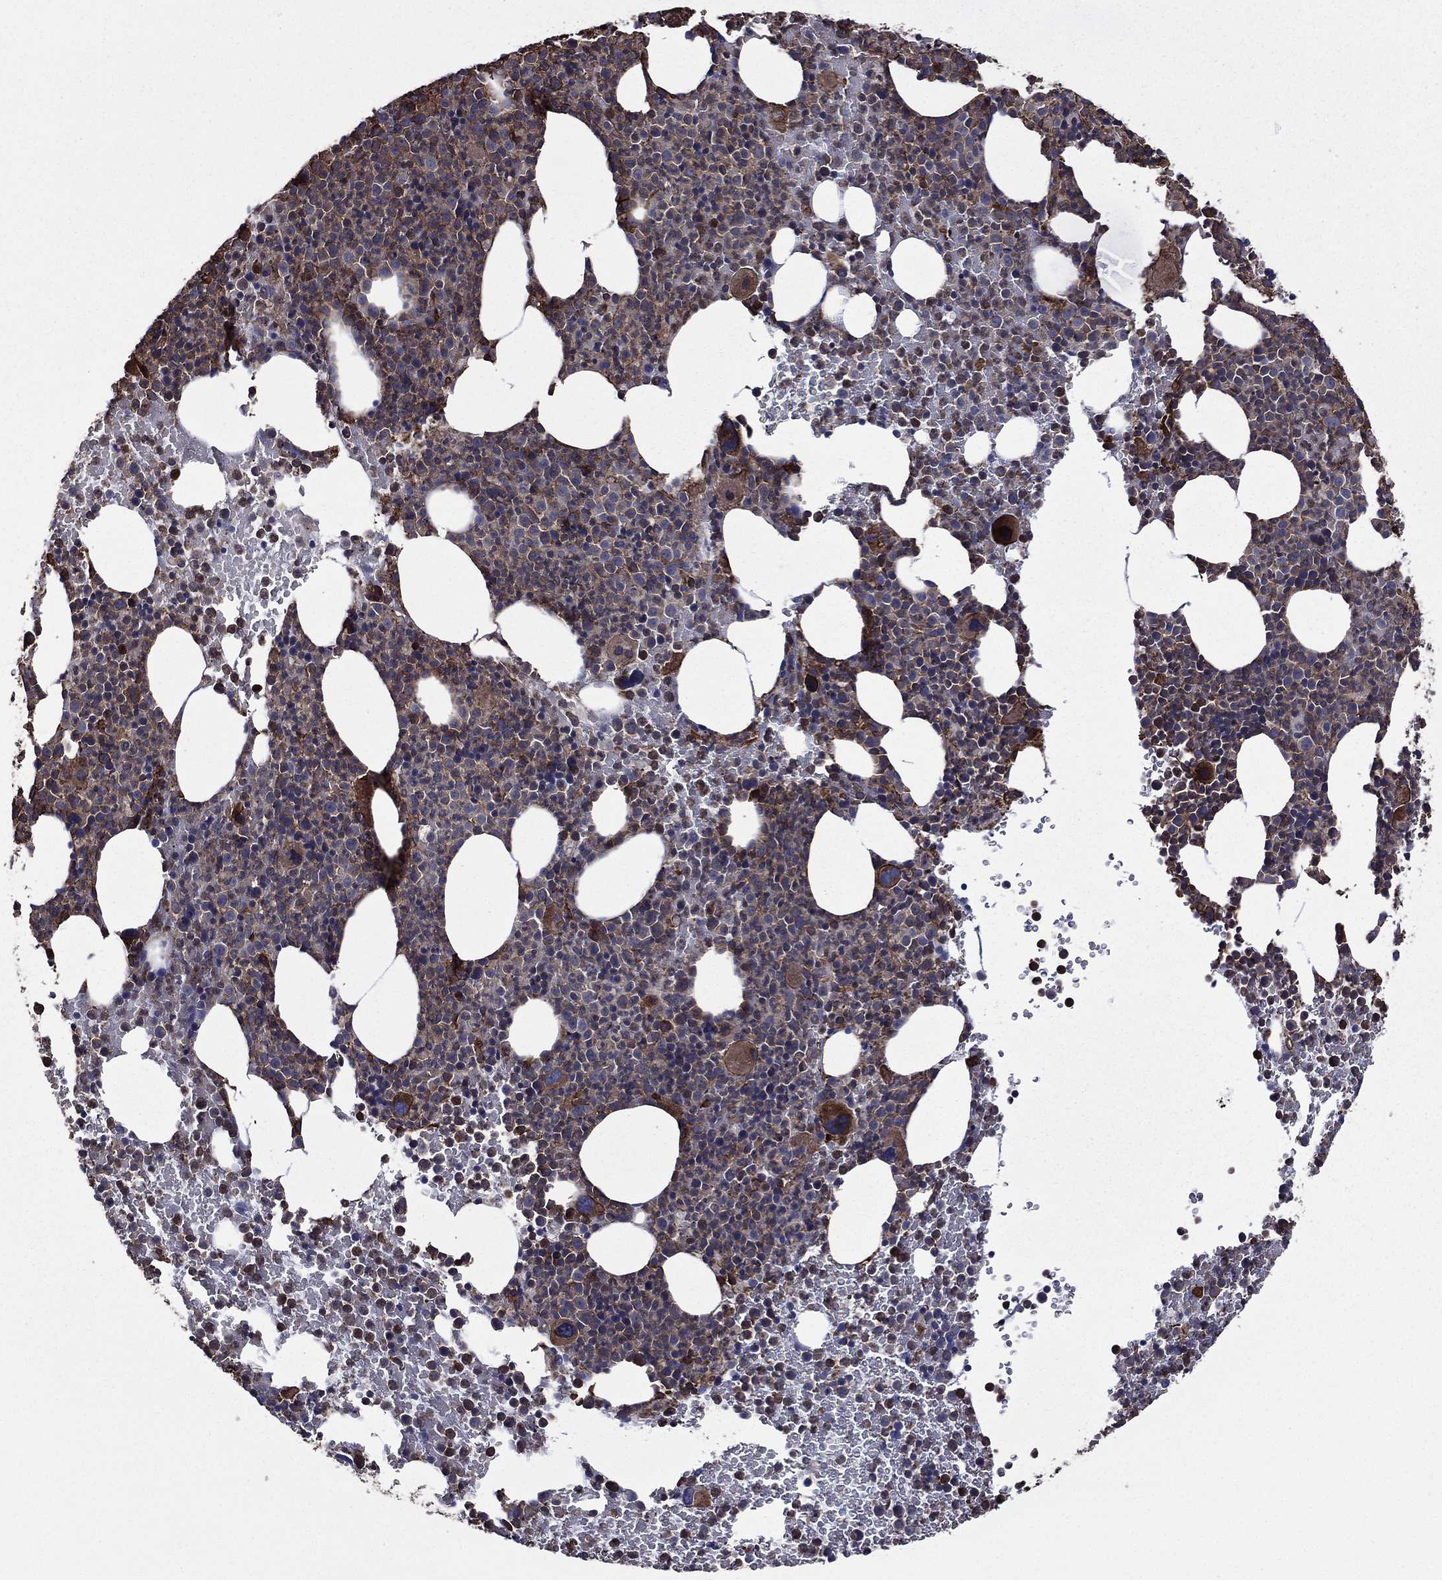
{"staining": {"intensity": "moderate", "quantity": "25%-75%", "location": "cytoplasmic/membranous"}, "tissue": "bone marrow", "cell_type": "Hematopoietic cells", "image_type": "normal", "snomed": [{"axis": "morphology", "description": "Normal tissue, NOS"}, {"axis": "topography", "description": "Bone marrow"}], "caption": "Immunohistochemical staining of benign human bone marrow exhibits 25%-75% levels of moderate cytoplasmic/membranous protein positivity in approximately 25%-75% of hematopoietic cells. (IHC, brightfield microscopy, high magnification).", "gene": "PLPP3", "patient": {"sex": "male", "age": 83}}